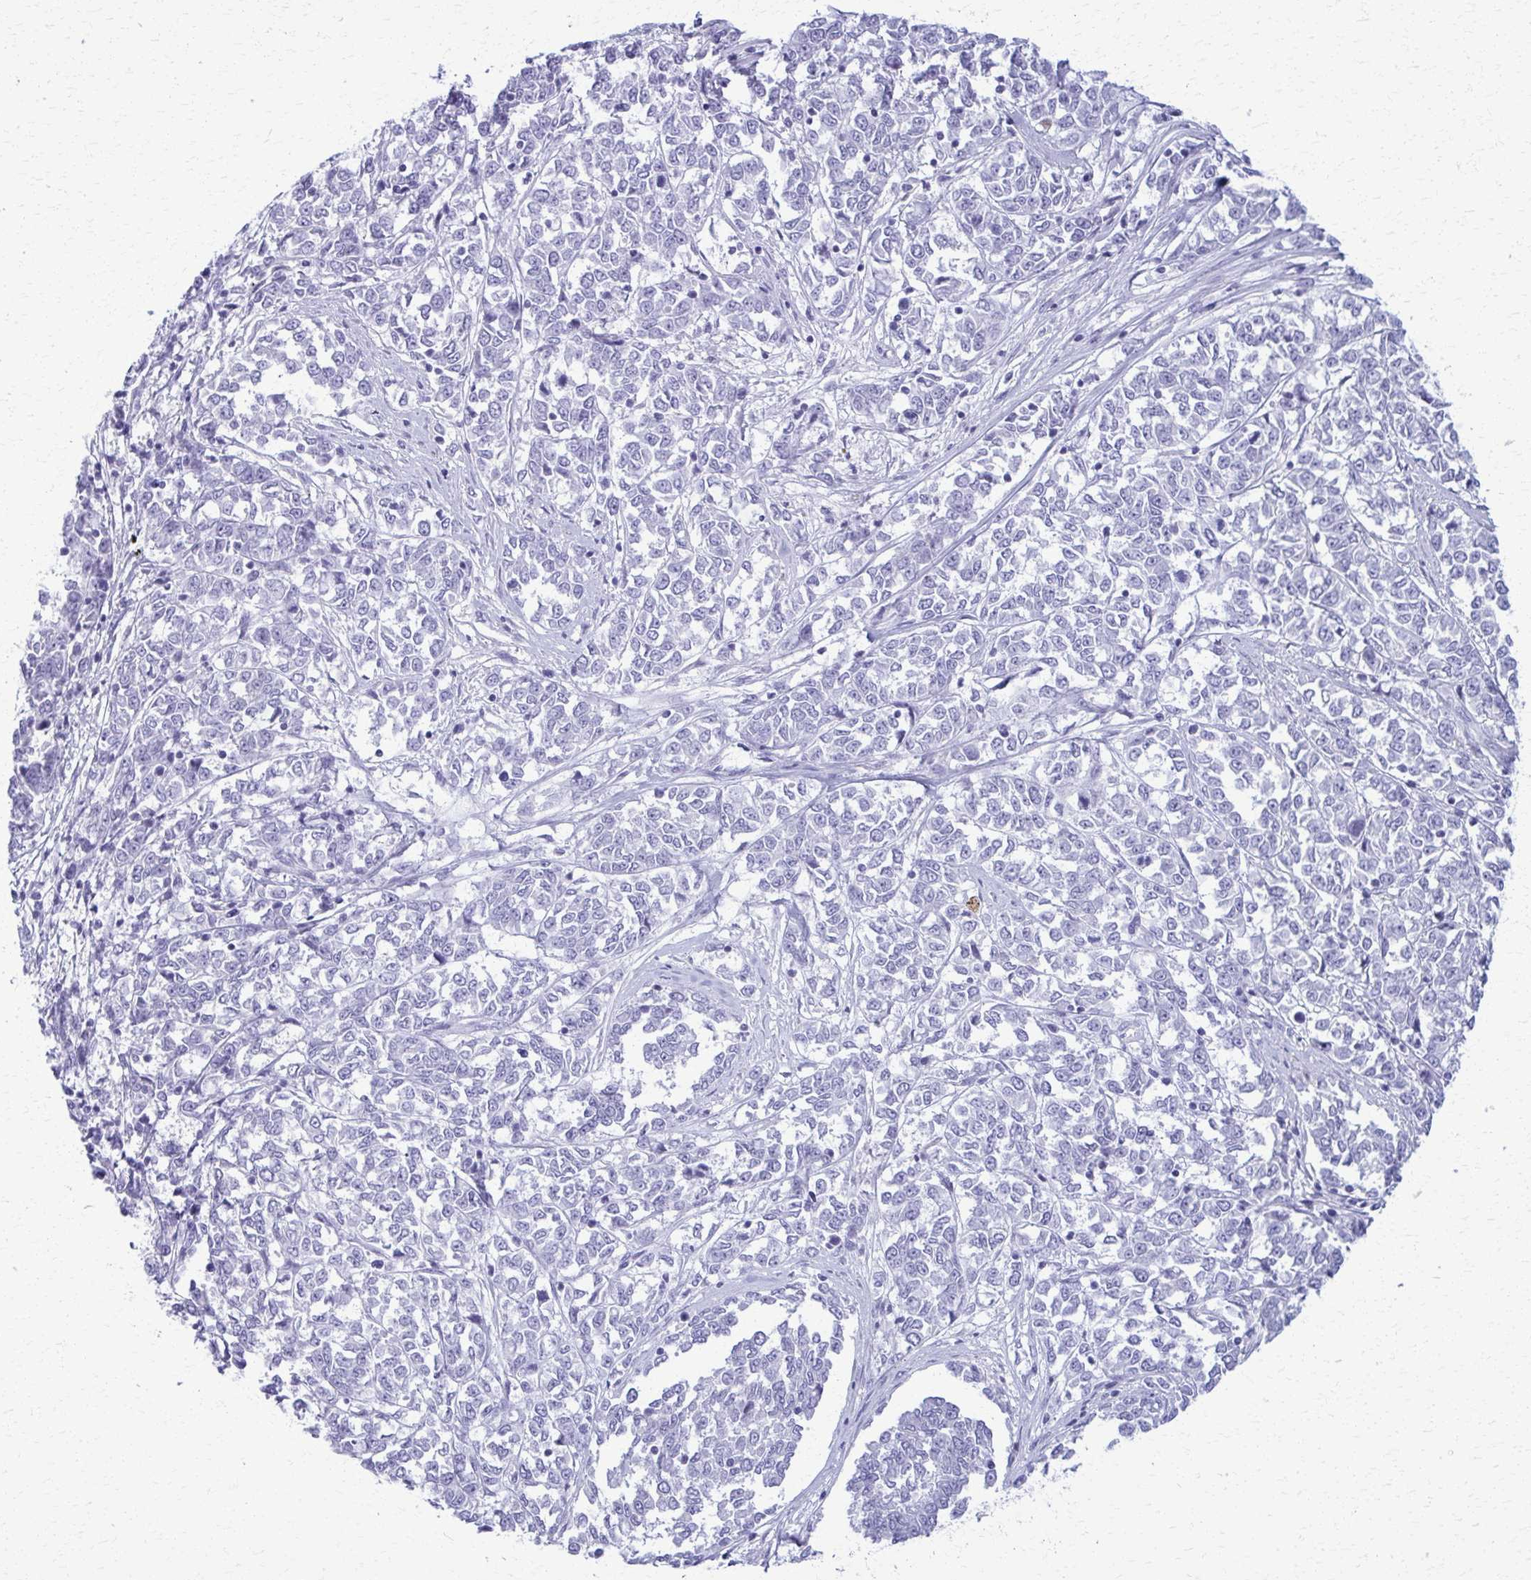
{"staining": {"intensity": "negative", "quantity": "none", "location": "none"}, "tissue": "melanoma", "cell_type": "Tumor cells", "image_type": "cancer", "snomed": [{"axis": "morphology", "description": "Malignant melanoma, NOS"}, {"axis": "topography", "description": "Skin"}], "caption": "This is an immunohistochemistry (IHC) photomicrograph of melanoma. There is no staining in tumor cells.", "gene": "ACSM2B", "patient": {"sex": "female", "age": 72}}